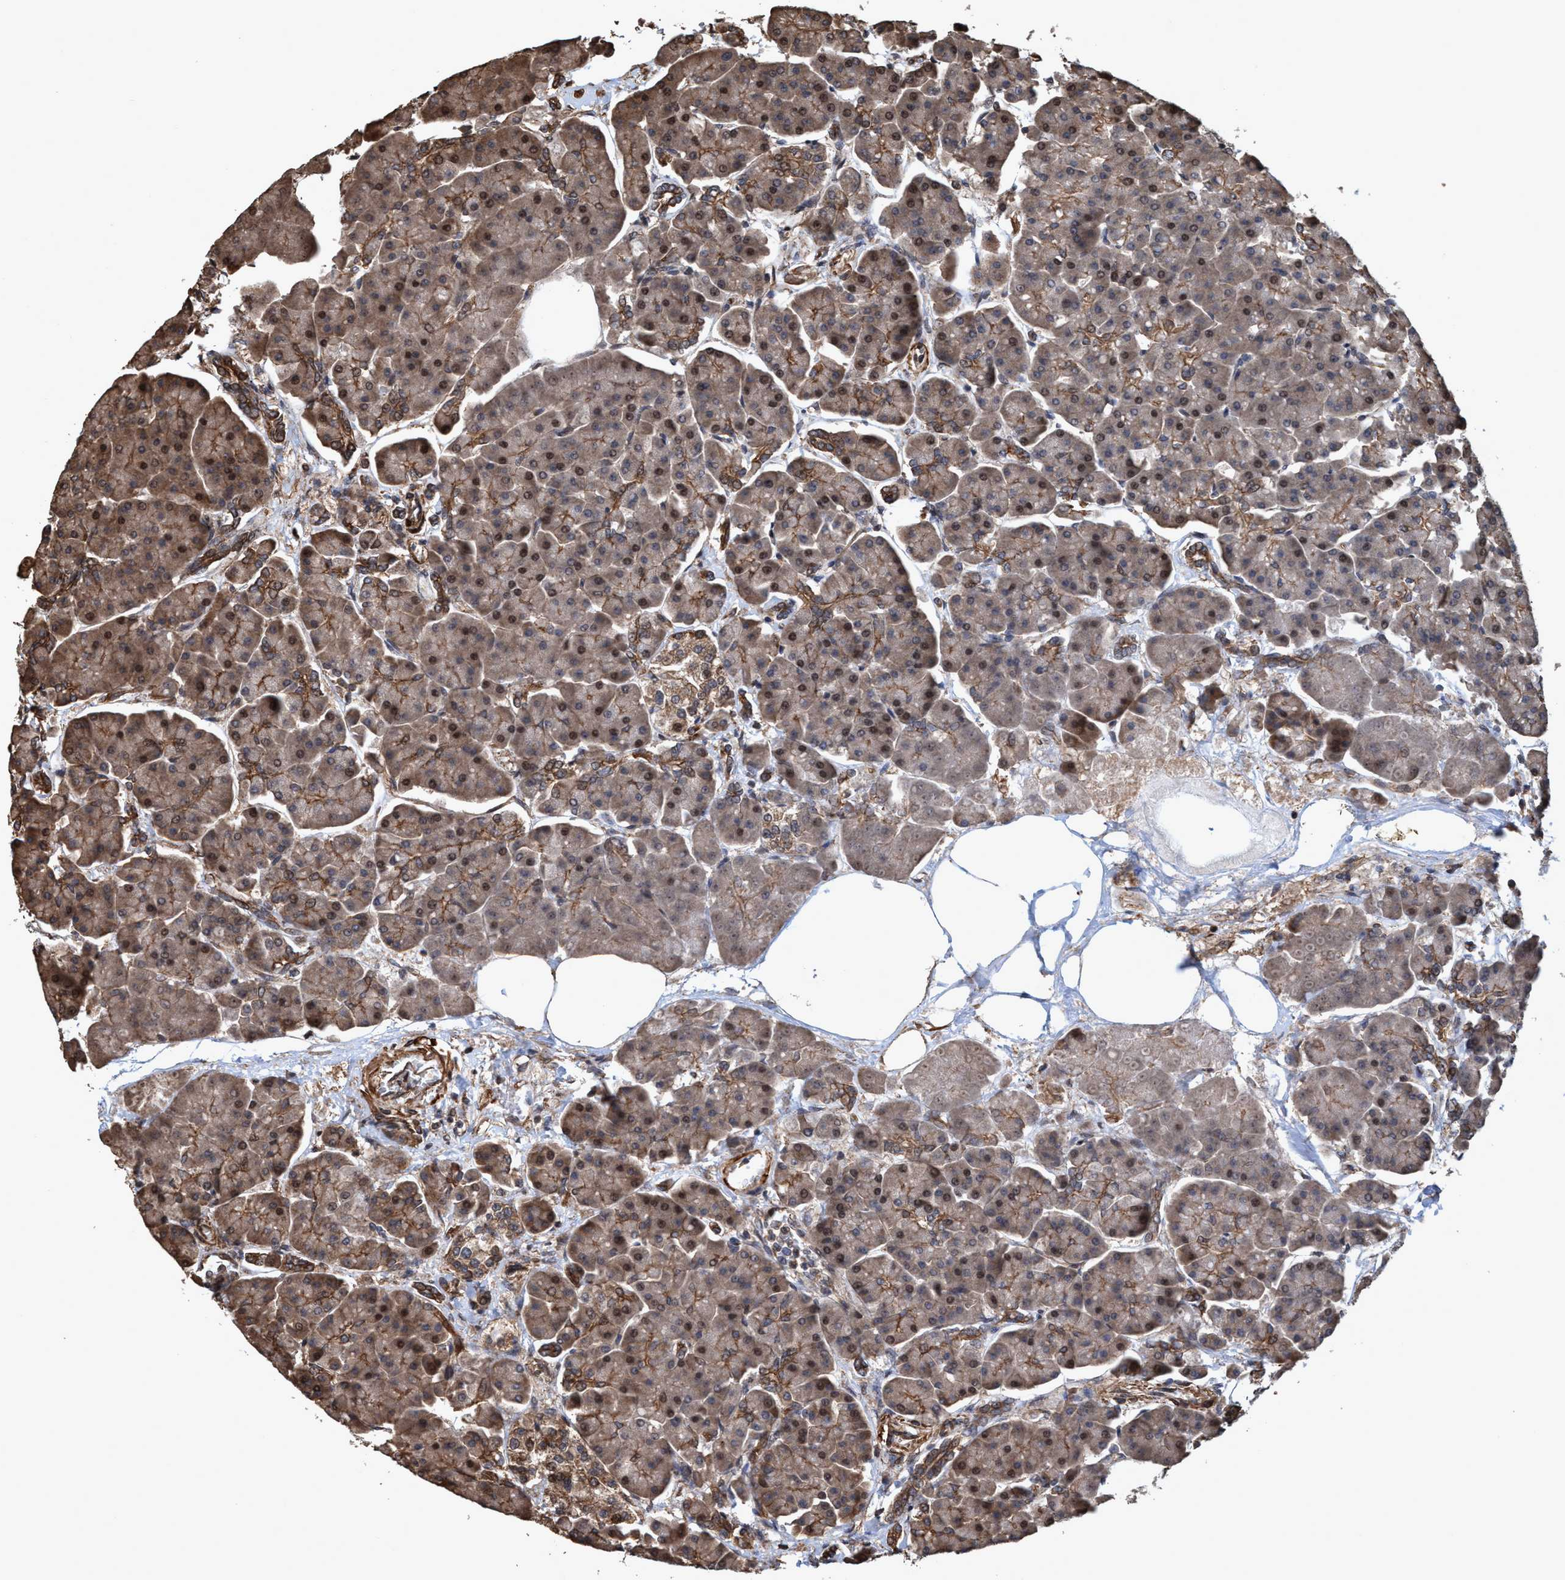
{"staining": {"intensity": "moderate", "quantity": ">75%", "location": "cytoplasmic/membranous,nuclear"}, "tissue": "pancreas", "cell_type": "Exocrine glandular cells", "image_type": "normal", "snomed": [{"axis": "morphology", "description": "Normal tissue, NOS"}, {"axis": "topography", "description": "Pancreas"}], "caption": "A micrograph showing moderate cytoplasmic/membranous,nuclear expression in approximately >75% of exocrine glandular cells in benign pancreas, as visualized by brown immunohistochemical staining.", "gene": "TRPC7", "patient": {"sex": "female", "age": 70}}